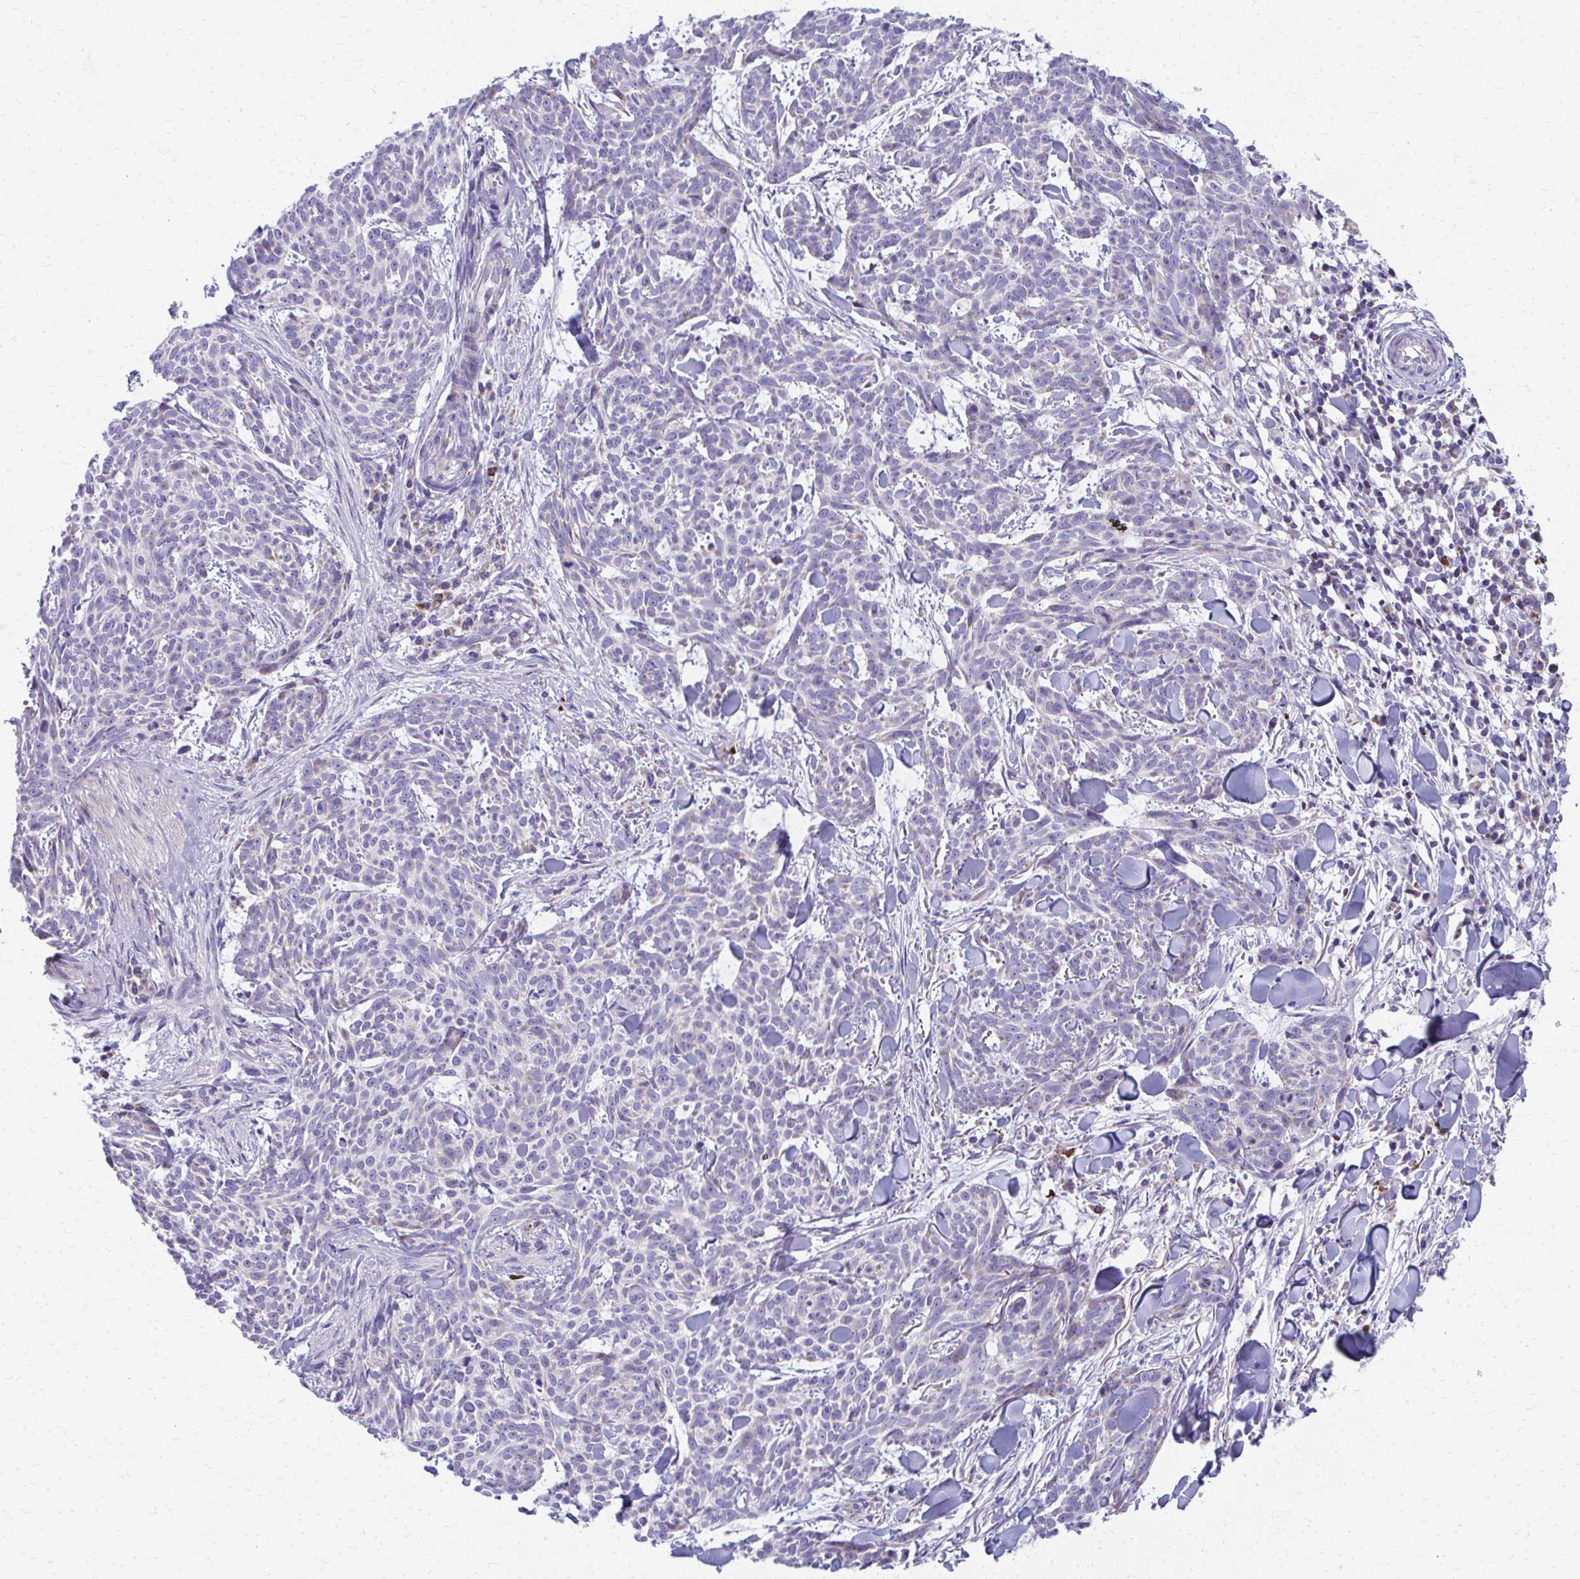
{"staining": {"intensity": "negative", "quantity": "none", "location": "none"}, "tissue": "skin cancer", "cell_type": "Tumor cells", "image_type": "cancer", "snomed": [{"axis": "morphology", "description": "Basal cell carcinoma"}, {"axis": "topography", "description": "Skin"}], "caption": "High magnification brightfield microscopy of basal cell carcinoma (skin) stained with DAB (brown) and counterstained with hematoxylin (blue): tumor cells show no significant expression.", "gene": "IL37", "patient": {"sex": "female", "age": 93}}